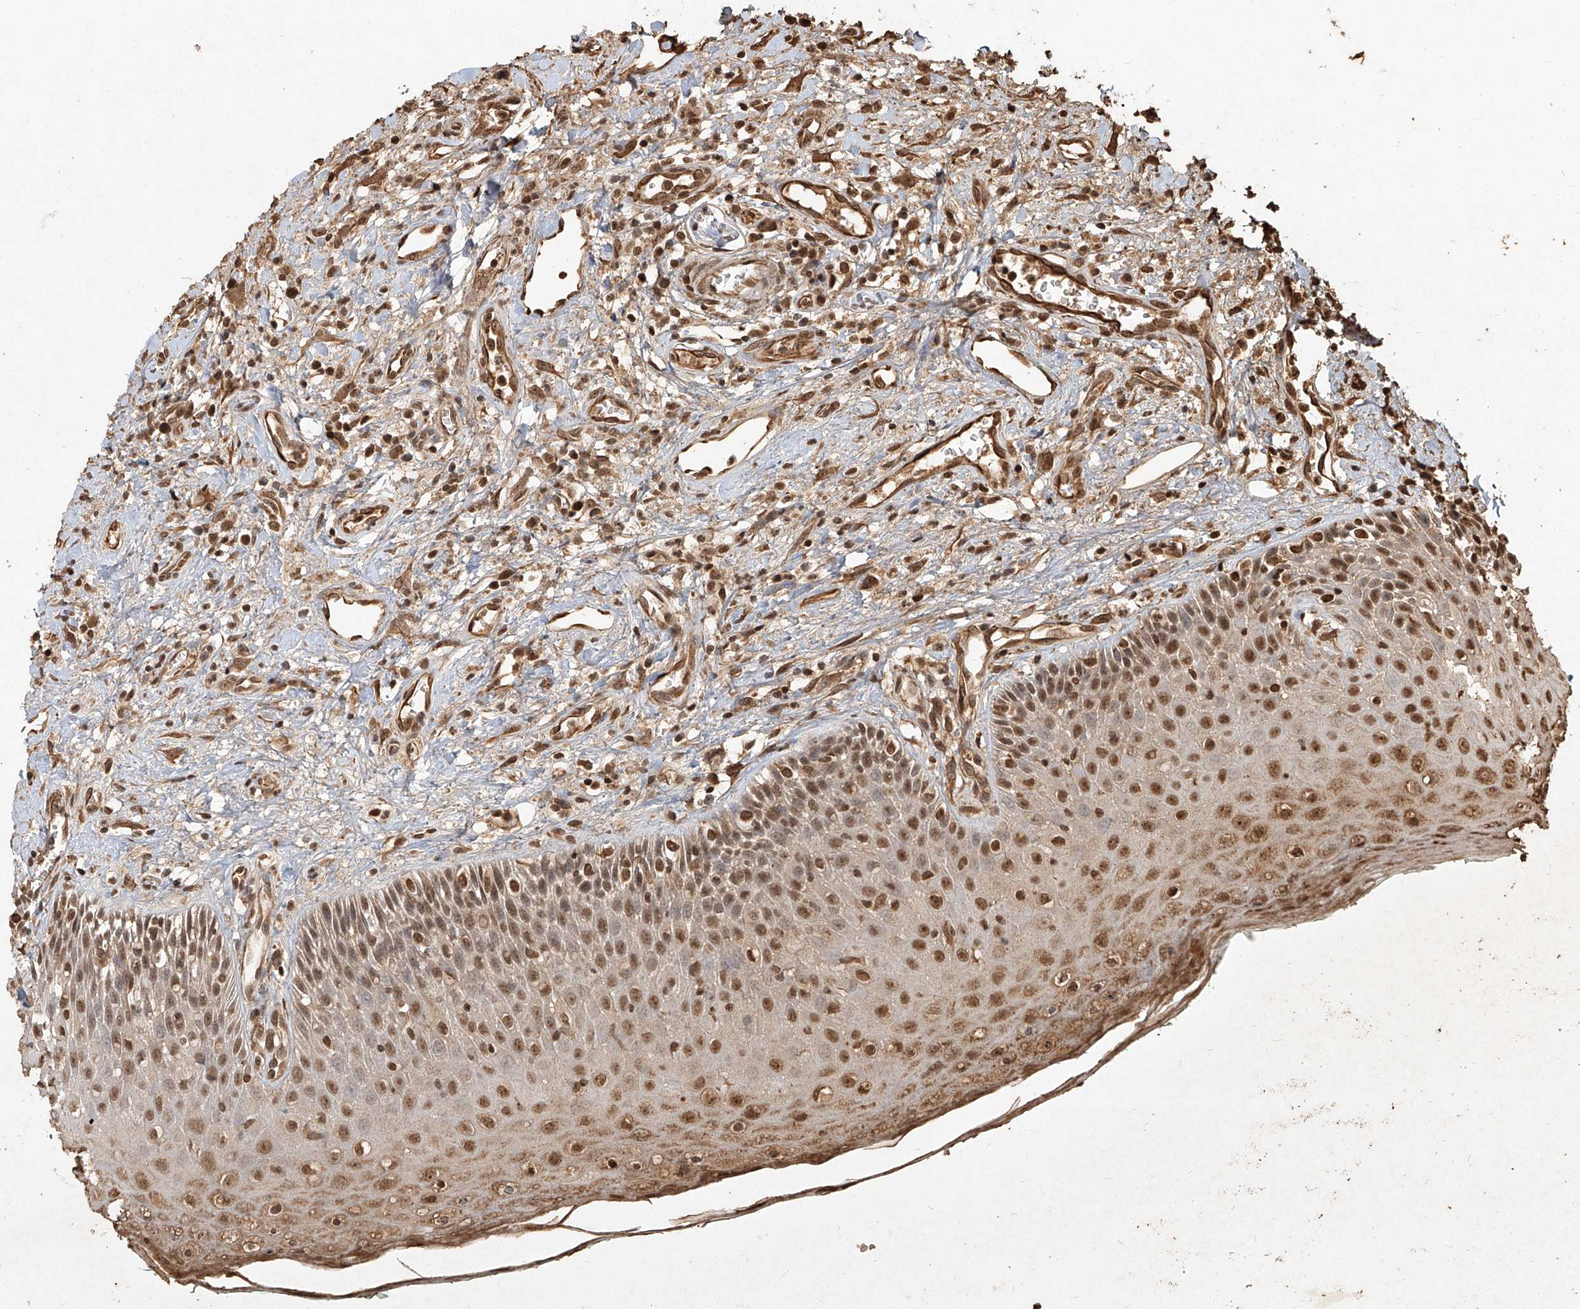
{"staining": {"intensity": "moderate", "quantity": ">75%", "location": "nuclear"}, "tissue": "oral mucosa", "cell_type": "Squamous epithelial cells", "image_type": "normal", "snomed": [{"axis": "morphology", "description": "Normal tissue, NOS"}, {"axis": "topography", "description": "Oral tissue"}], "caption": "Protein expression analysis of benign human oral mucosa reveals moderate nuclear positivity in approximately >75% of squamous epithelial cells.", "gene": "UBE2K", "patient": {"sex": "female", "age": 70}}